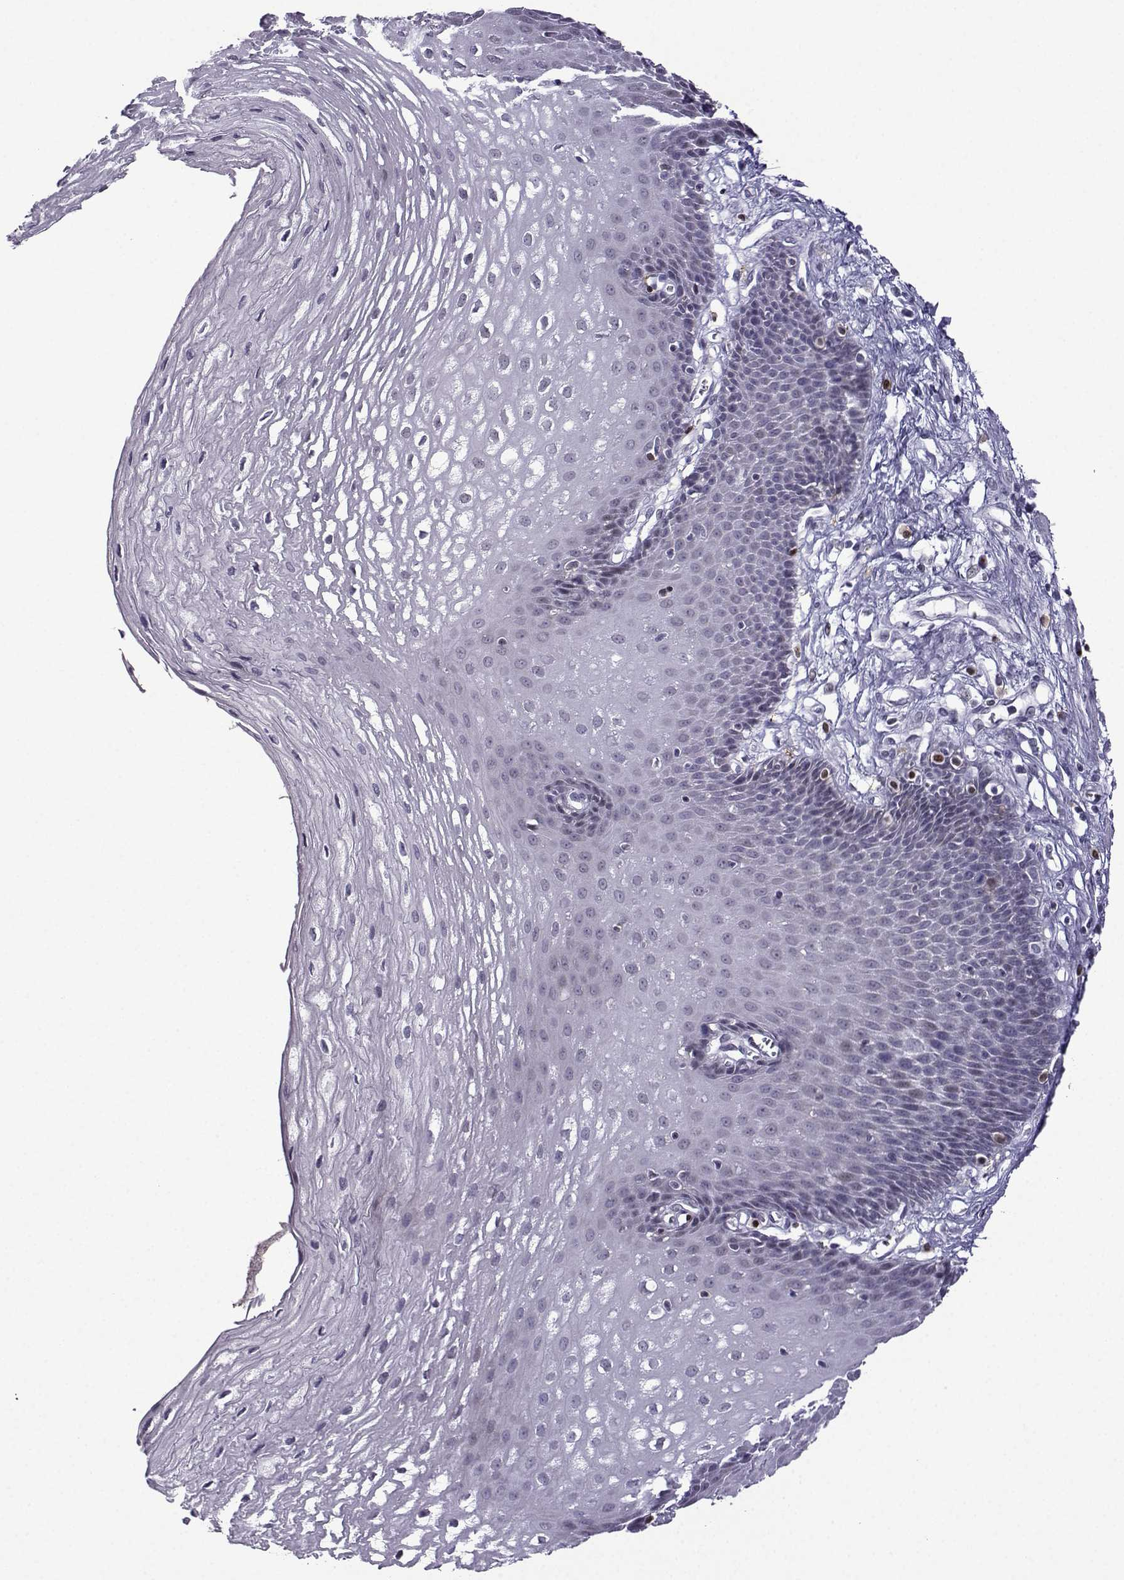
{"staining": {"intensity": "negative", "quantity": "none", "location": "none"}, "tissue": "esophagus", "cell_type": "Squamous epithelial cells", "image_type": "normal", "snomed": [{"axis": "morphology", "description": "Normal tissue, NOS"}, {"axis": "topography", "description": "Esophagus"}], "caption": "This is a histopathology image of immunohistochemistry (IHC) staining of unremarkable esophagus, which shows no positivity in squamous epithelial cells. (DAB immunohistochemistry (IHC) with hematoxylin counter stain).", "gene": "HTR7", "patient": {"sex": "male", "age": 72}}